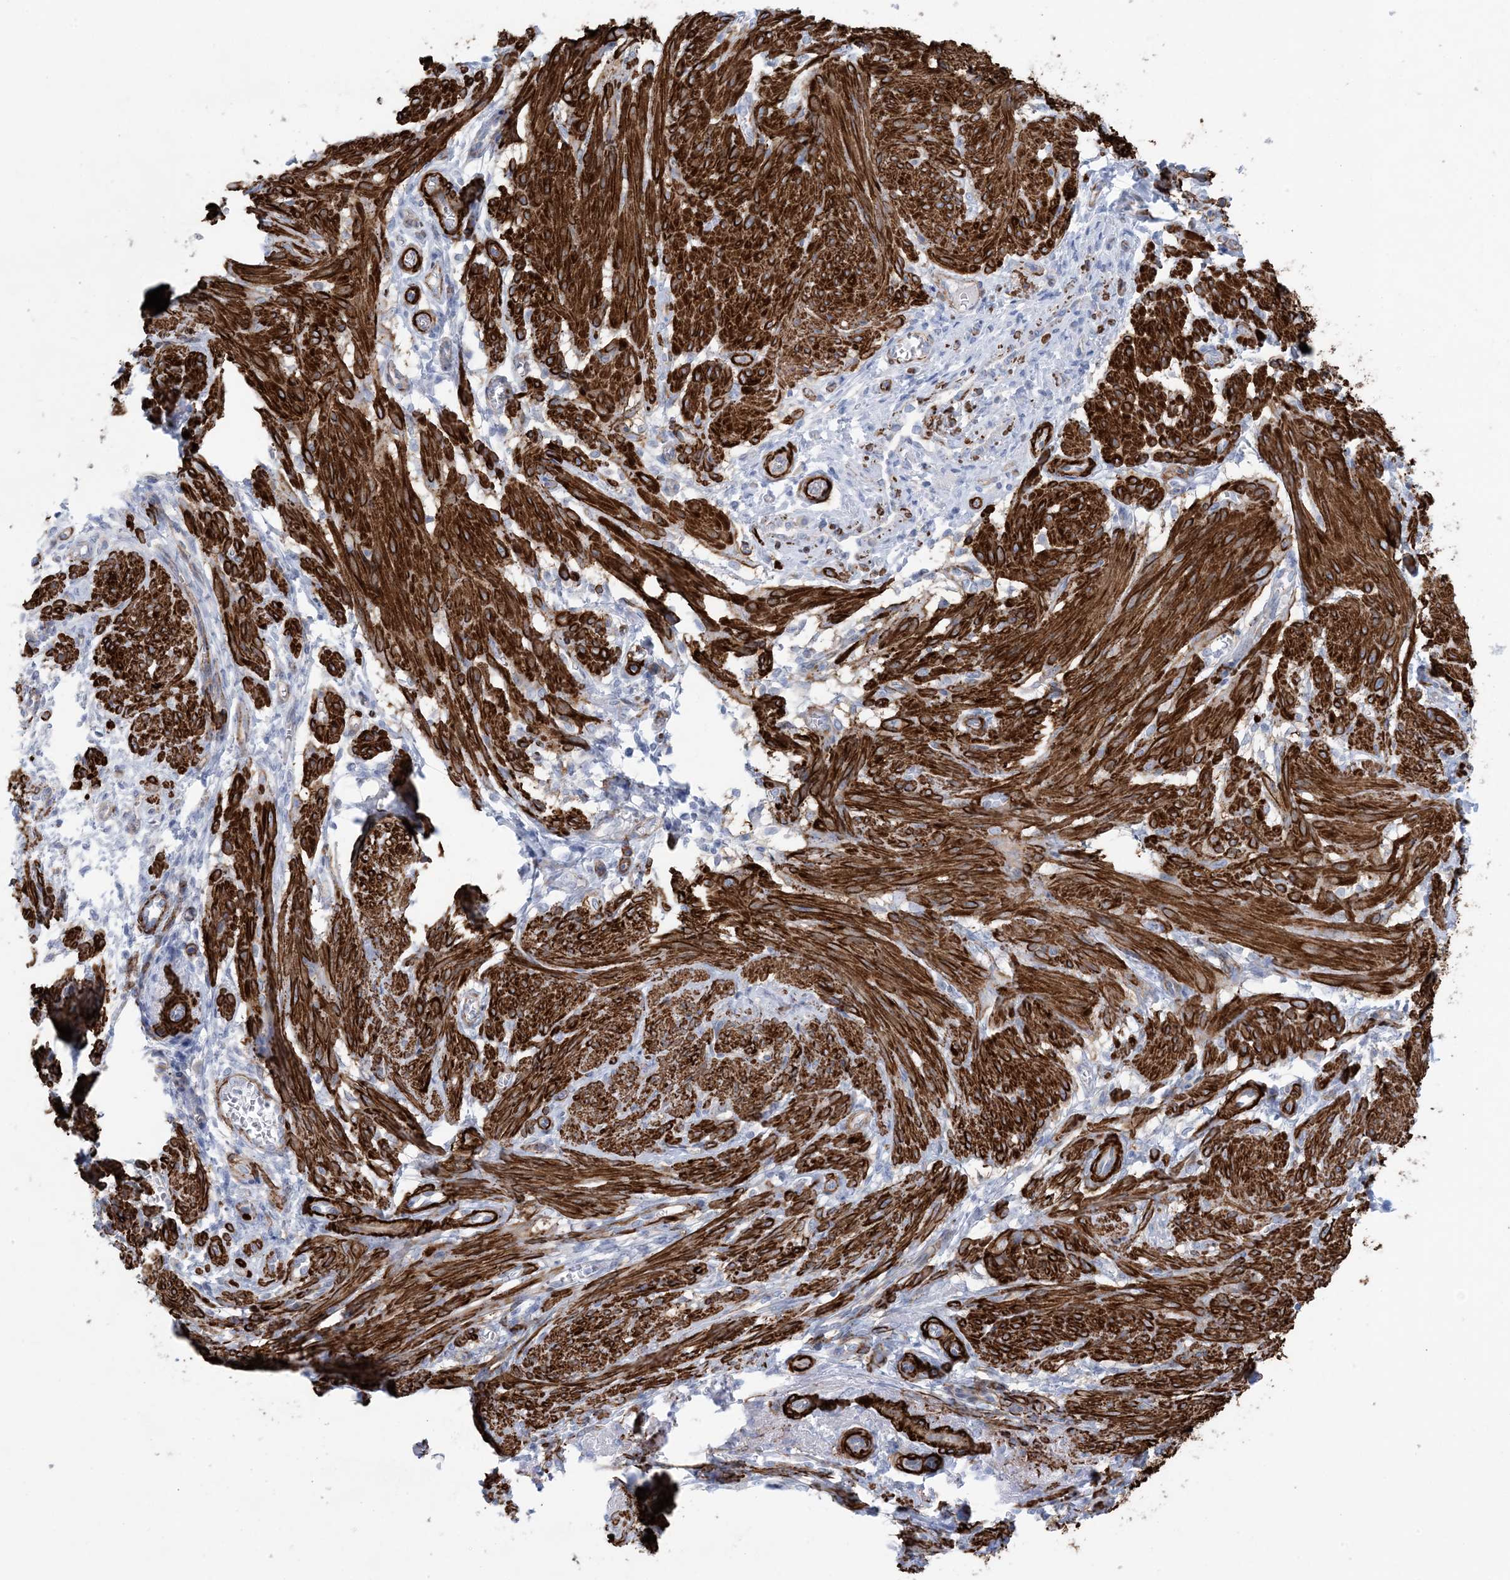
{"staining": {"intensity": "strong", "quantity": ">75%", "location": "cytoplasmic/membranous"}, "tissue": "smooth muscle", "cell_type": "Smooth muscle cells", "image_type": "normal", "snomed": [{"axis": "morphology", "description": "Normal tissue, NOS"}, {"axis": "topography", "description": "Smooth muscle"}], "caption": "Smooth muscle cells reveal strong cytoplasmic/membranous positivity in approximately >75% of cells in unremarkable smooth muscle.", "gene": "SHANK1", "patient": {"sex": "female", "age": 39}}